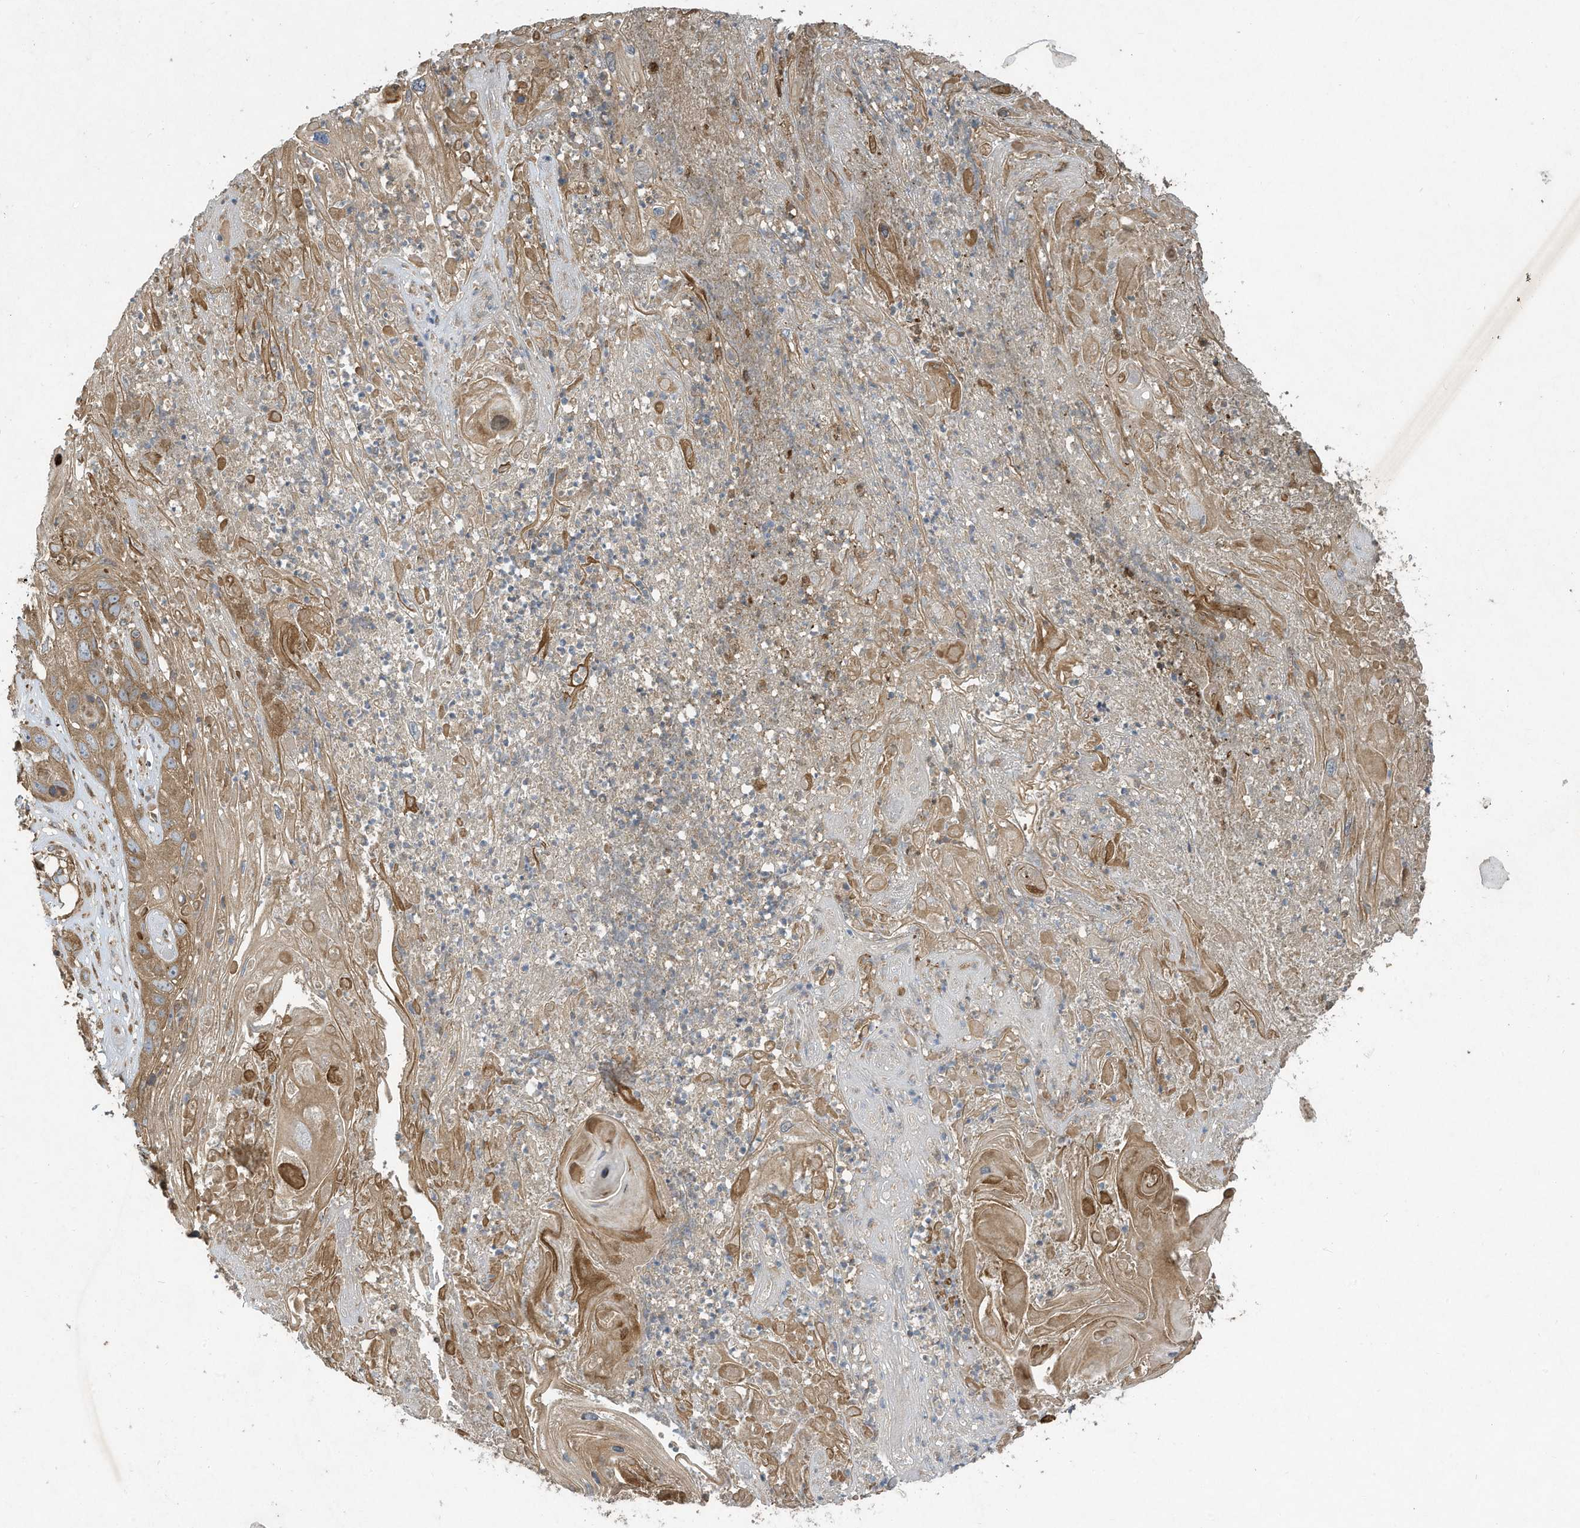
{"staining": {"intensity": "moderate", "quantity": "25%-75%", "location": "cytoplasmic/membranous"}, "tissue": "skin cancer", "cell_type": "Tumor cells", "image_type": "cancer", "snomed": [{"axis": "morphology", "description": "Squamous cell carcinoma, NOS"}, {"axis": "topography", "description": "Skin"}], "caption": "An image of skin cancer stained for a protein demonstrates moderate cytoplasmic/membranous brown staining in tumor cells. (IHC, brightfield microscopy, high magnification).", "gene": "SYNJ2", "patient": {"sex": "male", "age": 55}}